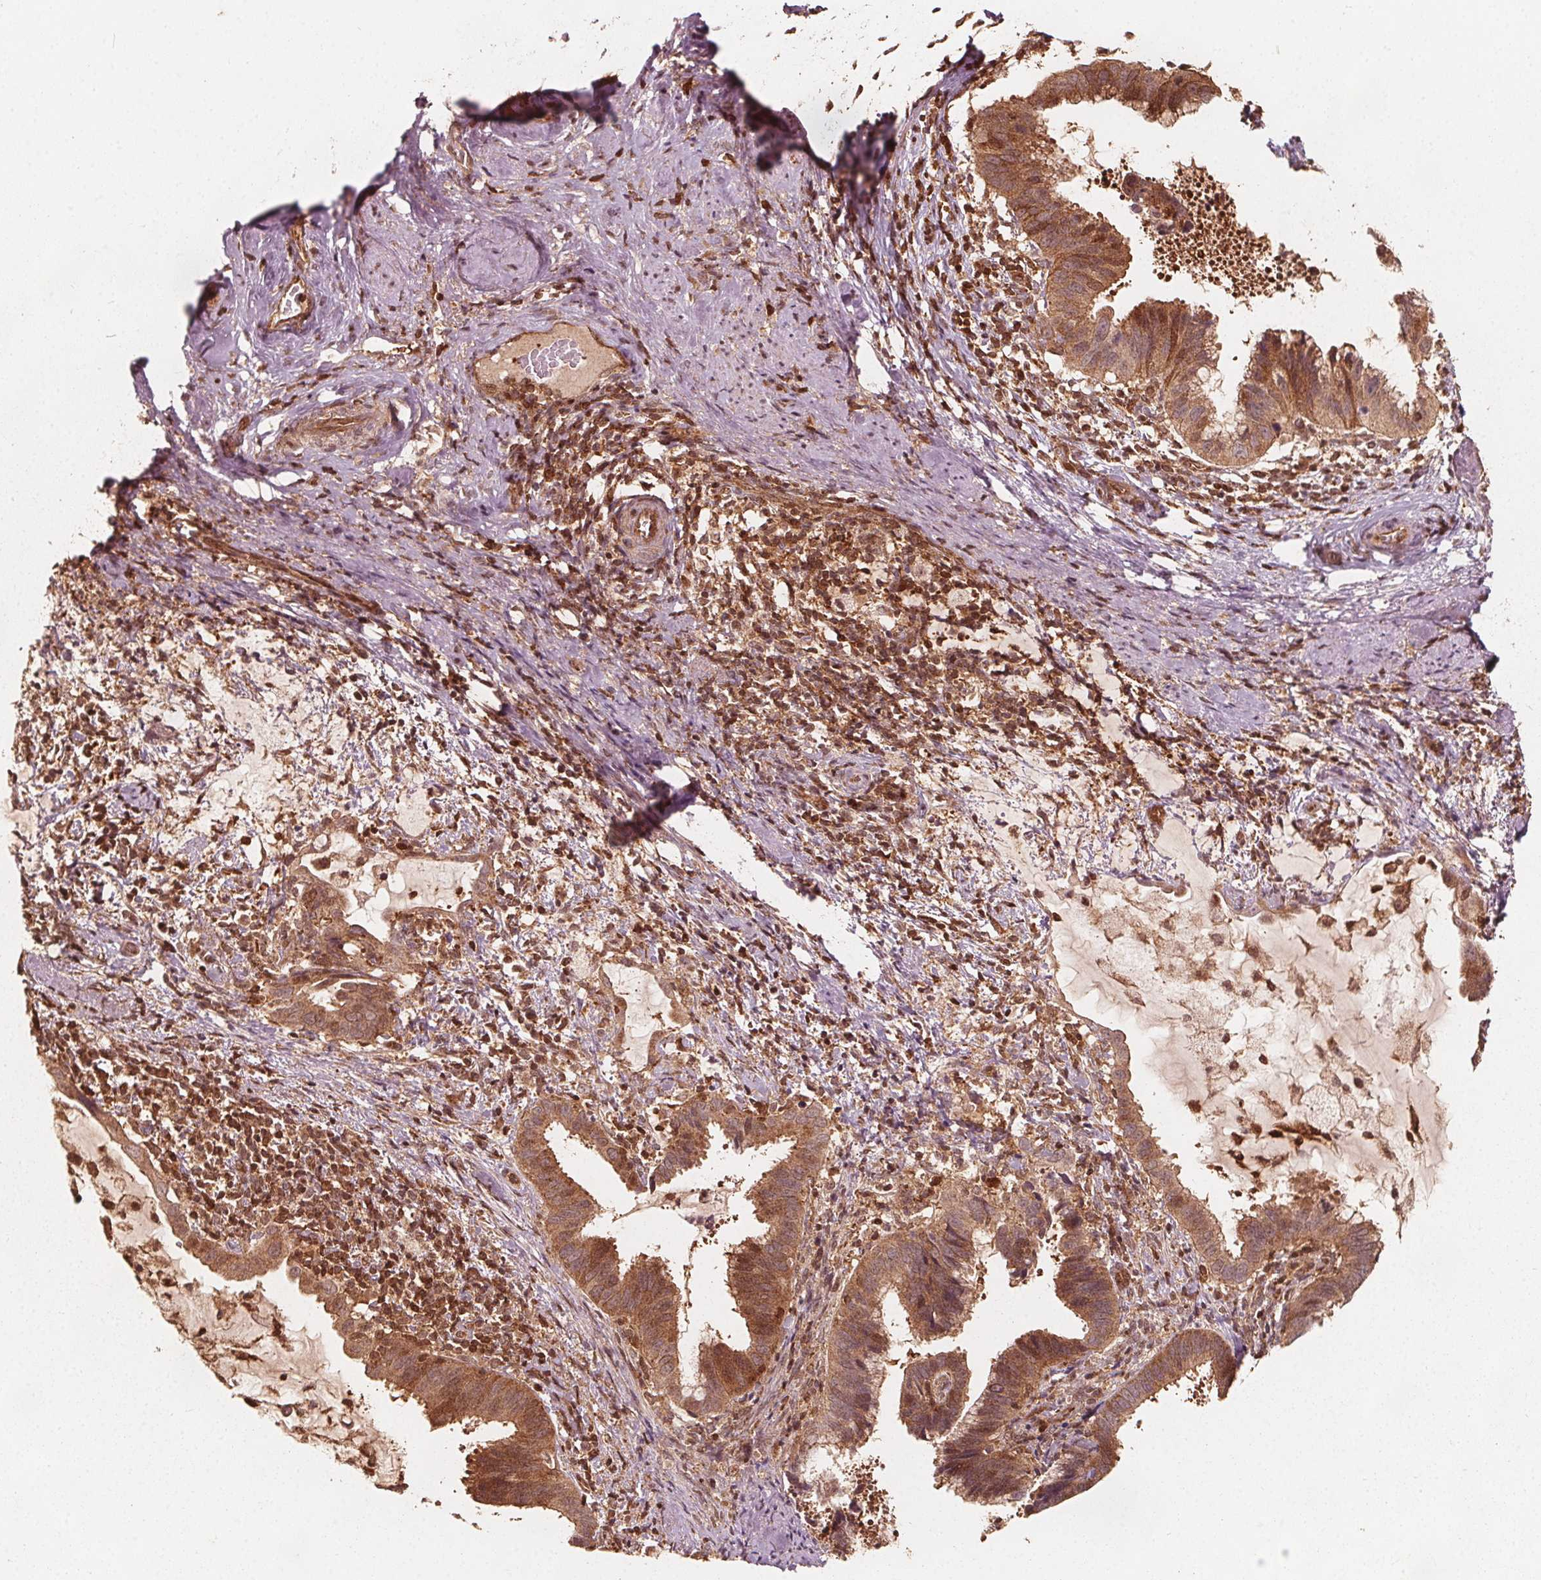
{"staining": {"intensity": "moderate", "quantity": ">75%", "location": "cytoplasmic/membranous"}, "tissue": "cervical cancer", "cell_type": "Tumor cells", "image_type": "cancer", "snomed": [{"axis": "morphology", "description": "Adenocarcinoma, NOS"}, {"axis": "topography", "description": "Cervix"}], "caption": "Immunohistochemistry image of cervical adenocarcinoma stained for a protein (brown), which exhibits medium levels of moderate cytoplasmic/membranous staining in approximately >75% of tumor cells.", "gene": "AIP", "patient": {"sex": "female", "age": 56}}